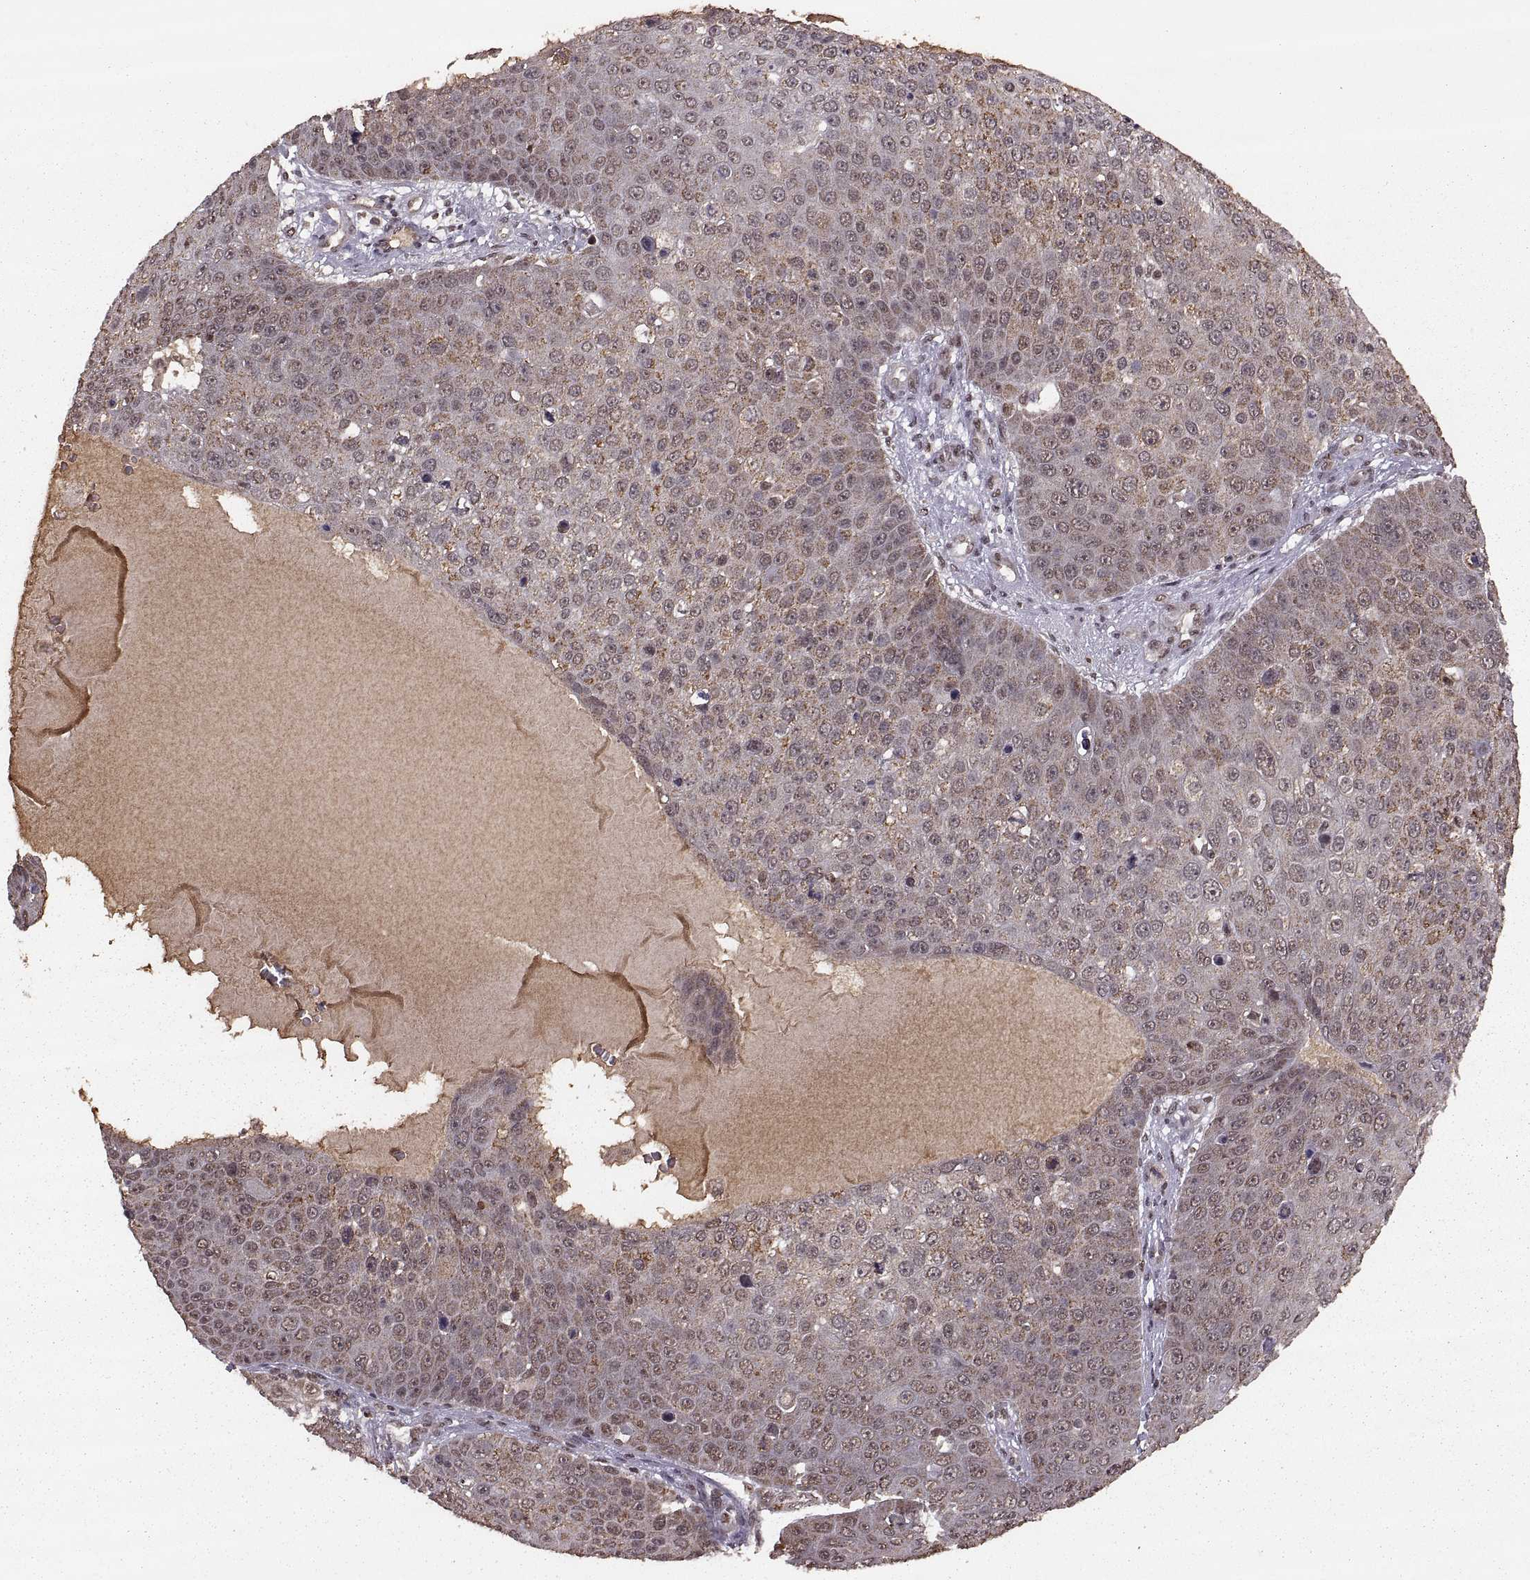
{"staining": {"intensity": "weak", "quantity": ">75%", "location": "cytoplasmic/membranous"}, "tissue": "skin cancer", "cell_type": "Tumor cells", "image_type": "cancer", "snomed": [{"axis": "morphology", "description": "Squamous cell carcinoma, NOS"}, {"axis": "topography", "description": "Skin"}], "caption": "An IHC histopathology image of neoplastic tissue is shown. Protein staining in brown highlights weak cytoplasmic/membranous positivity in skin squamous cell carcinoma within tumor cells.", "gene": "RFT1", "patient": {"sex": "male", "age": 71}}